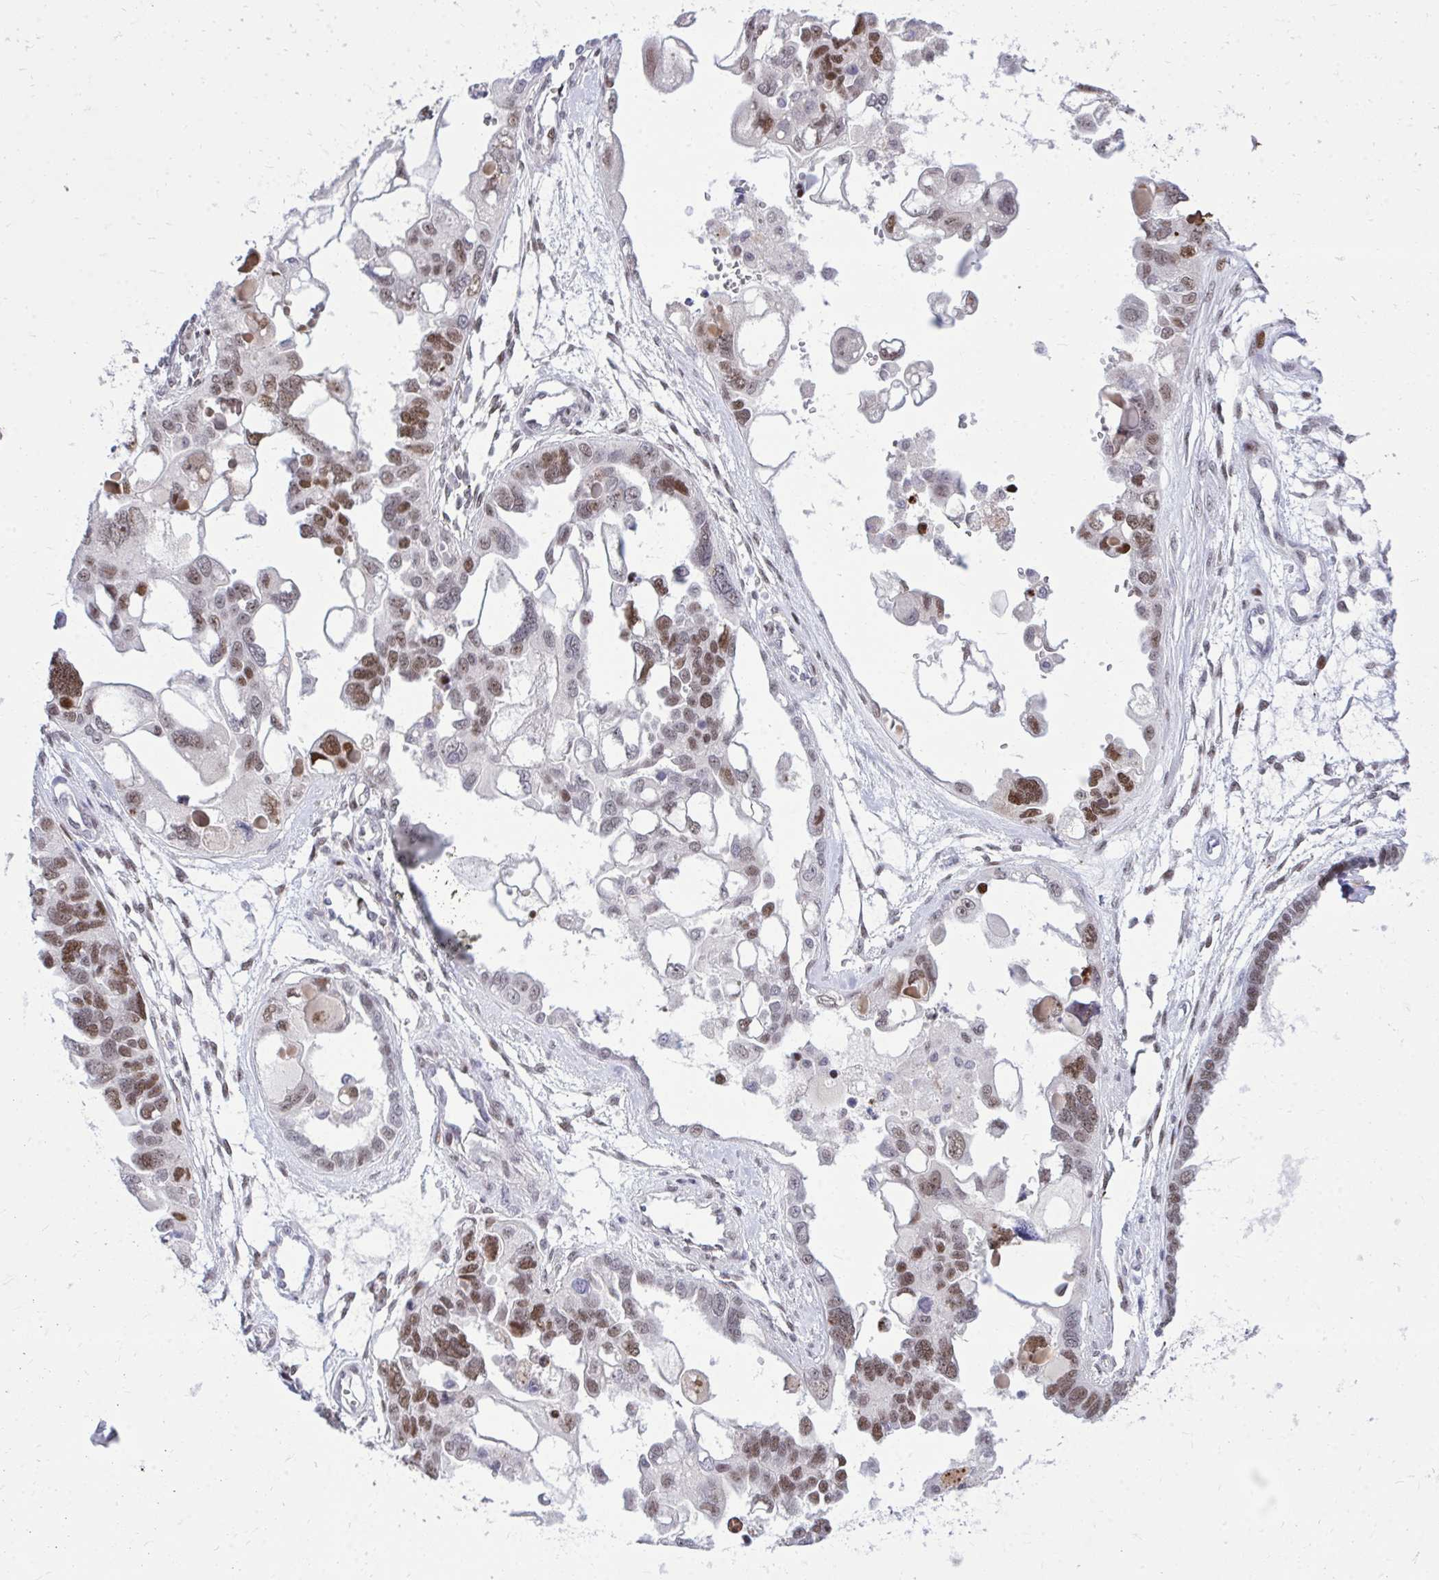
{"staining": {"intensity": "moderate", "quantity": ">75%", "location": "nuclear"}, "tissue": "ovarian cancer", "cell_type": "Tumor cells", "image_type": "cancer", "snomed": [{"axis": "morphology", "description": "Cystadenocarcinoma, serous, NOS"}, {"axis": "topography", "description": "Ovary"}], "caption": "IHC image of human ovarian cancer stained for a protein (brown), which demonstrates medium levels of moderate nuclear positivity in approximately >75% of tumor cells.", "gene": "C14orf39", "patient": {"sex": "female", "age": 51}}